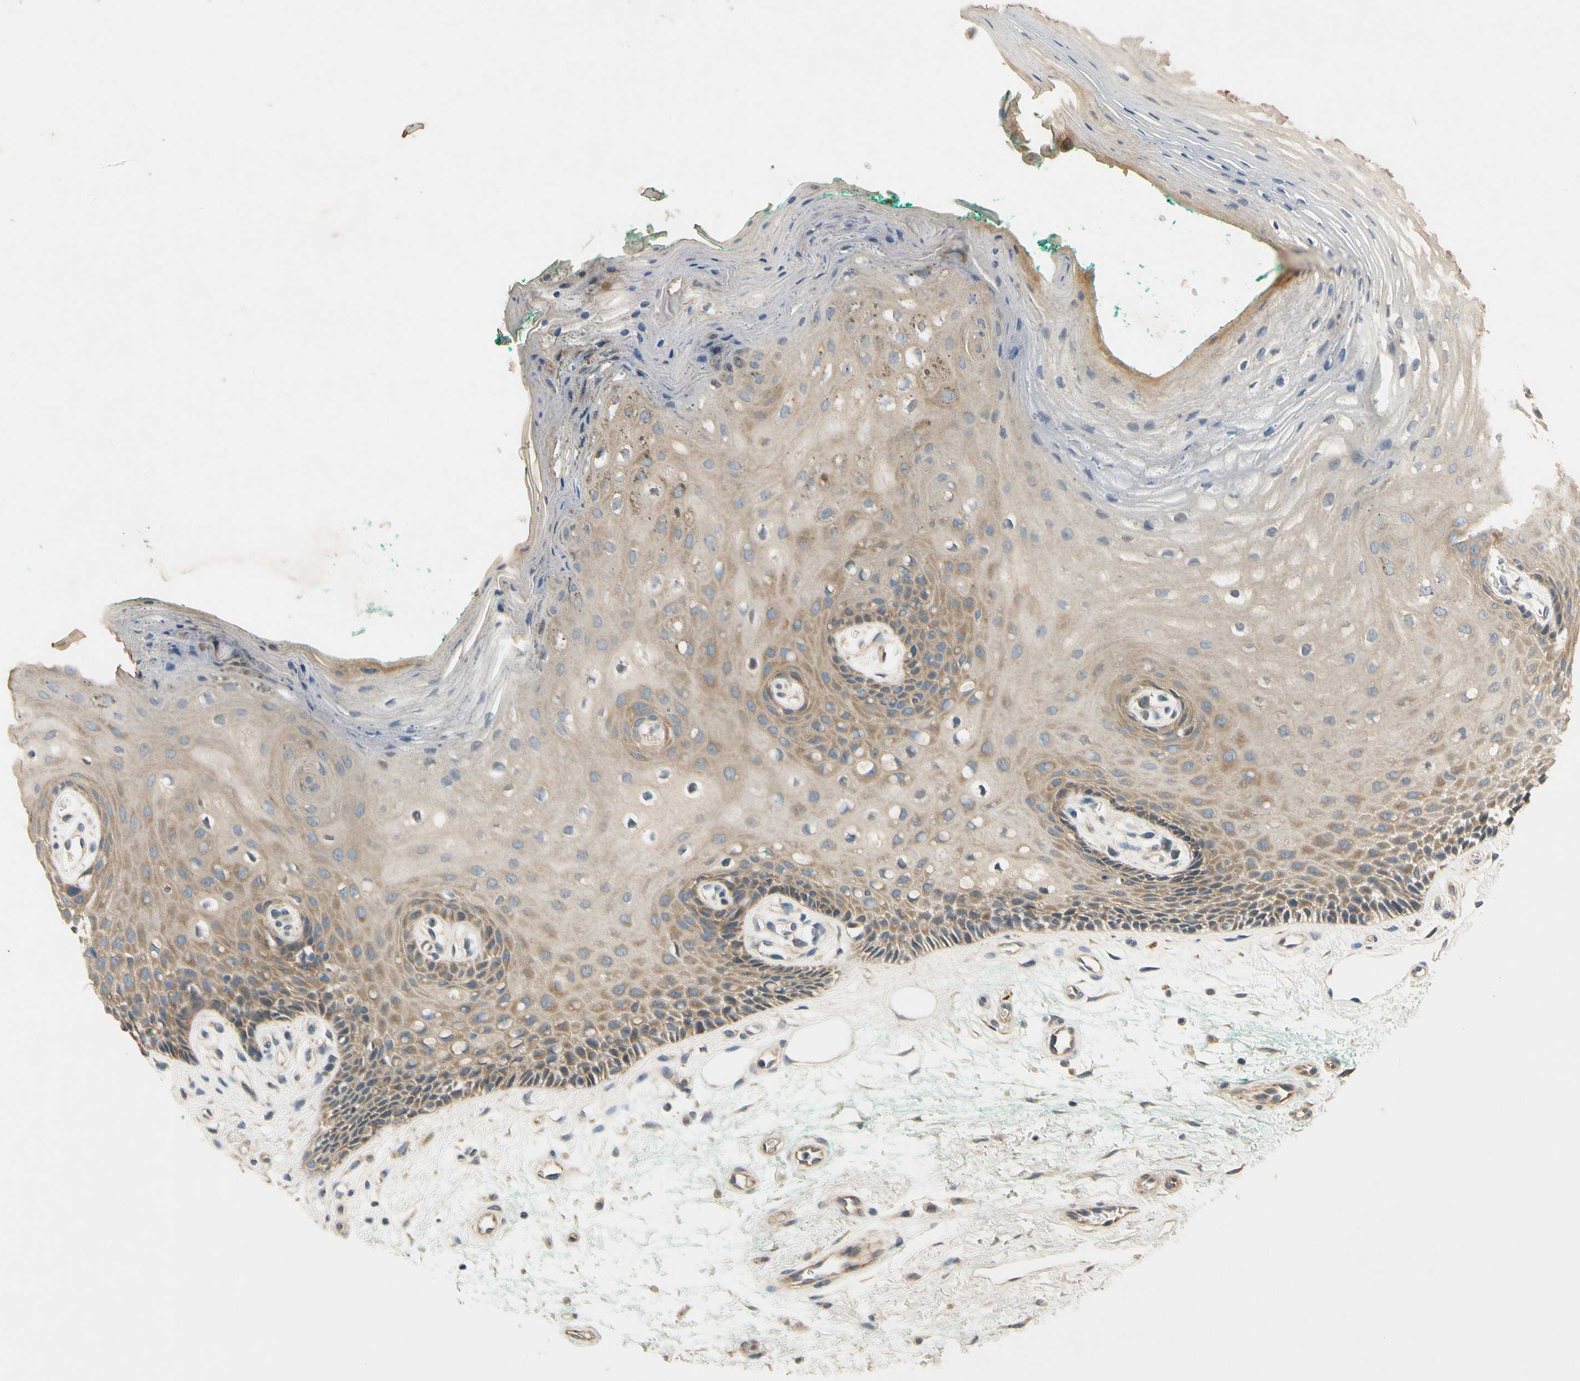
{"staining": {"intensity": "weak", "quantity": ">75%", "location": "cytoplasmic/membranous"}, "tissue": "oral mucosa", "cell_type": "Squamous epithelial cells", "image_type": "normal", "snomed": [{"axis": "morphology", "description": "Normal tissue, NOS"}, {"axis": "topography", "description": "Skeletal muscle"}, {"axis": "topography", "description": "Oral tissue"}, {"axis": "topography", "description": "Peripheral nerve tissue"}], "caption": "Protein staining of normal oral mucosa shows weak cytoplasmic/membranous expression in approximately >75% of squamous epithelial cells.", "gene": "ALKBH3", "patient": {"sex": "female", "age": 84}}